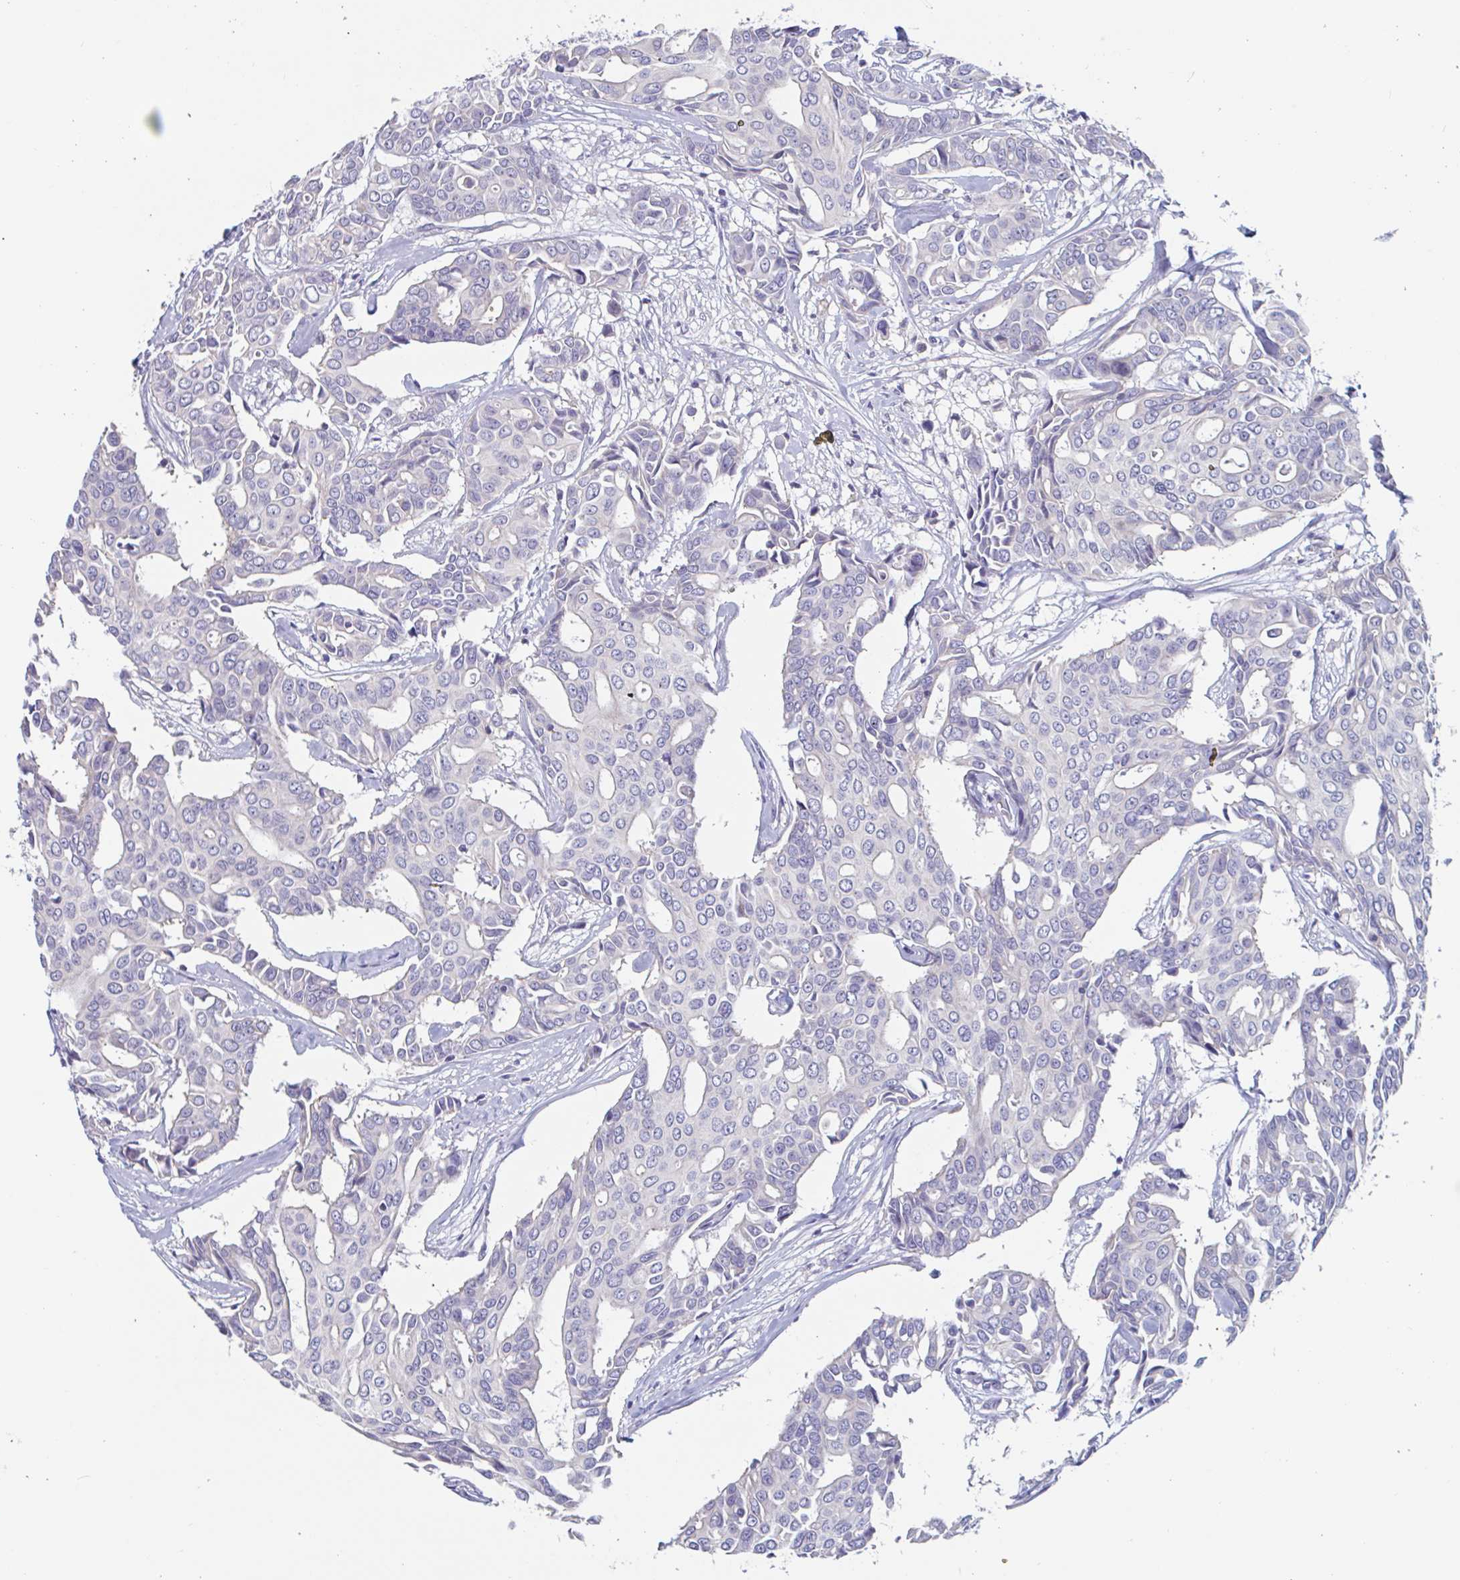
{"staining": {"intensity": "negative", "quantity": "none", "location": "none"}, "tissue": "breast cancer", "cell_type": "Tumor cells", "image_type": "cancer", "snomed": [{"axis": "morphology", "description": "Duct carcinoma"}, {"axis": "topography", "description": "Breast"}], "caption": "IHC histopathology image of breast cancer (intraductal carcinoma) stained for a protein (brown), which shows no staining in tumor cells. (Stains: DAB (3,3'-diaminobenzidine) immunohistochemistry with hematoxylin counter stain, Microscopy: brightfield microscopy at high magnification).", "gene": "UNKL", "patient": {"sex": "female", "age": 54}}